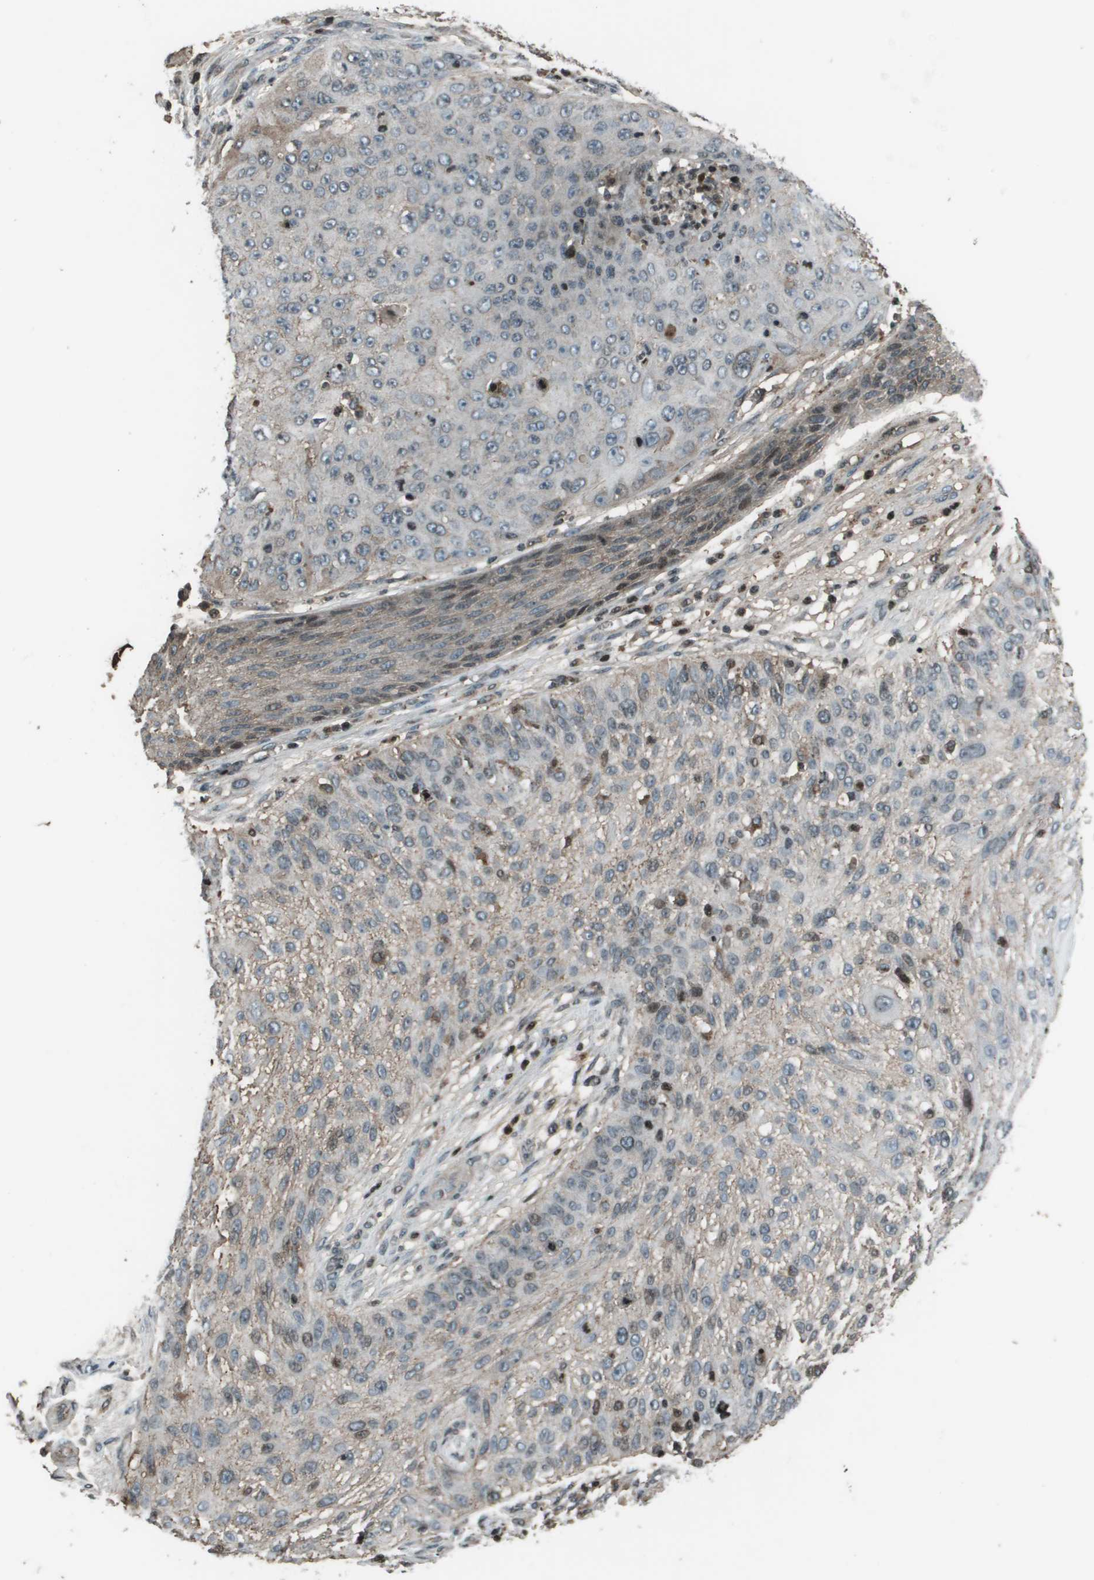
{"staining": {"intensity": "weak", "quantity": "<25%", "location": "cytoplasmic/membranous,nuclear"}, "tissue": "skin cancer", "cell_type": "Tumor cells", "image_type": "cancer", "snomed": [{"axis": "morphology", "description": "Squamous cell carcinoma, NOS"}, {"axis": "topography", "description": "Skin"}], "caption": "The immunohistochemistry (IHC) micrograph has no significant expression in tumor cells of skin squamous cell carcinoma tissue.", "gene": "CXCL12", "patient": {"sex": "female", "age": 80}}